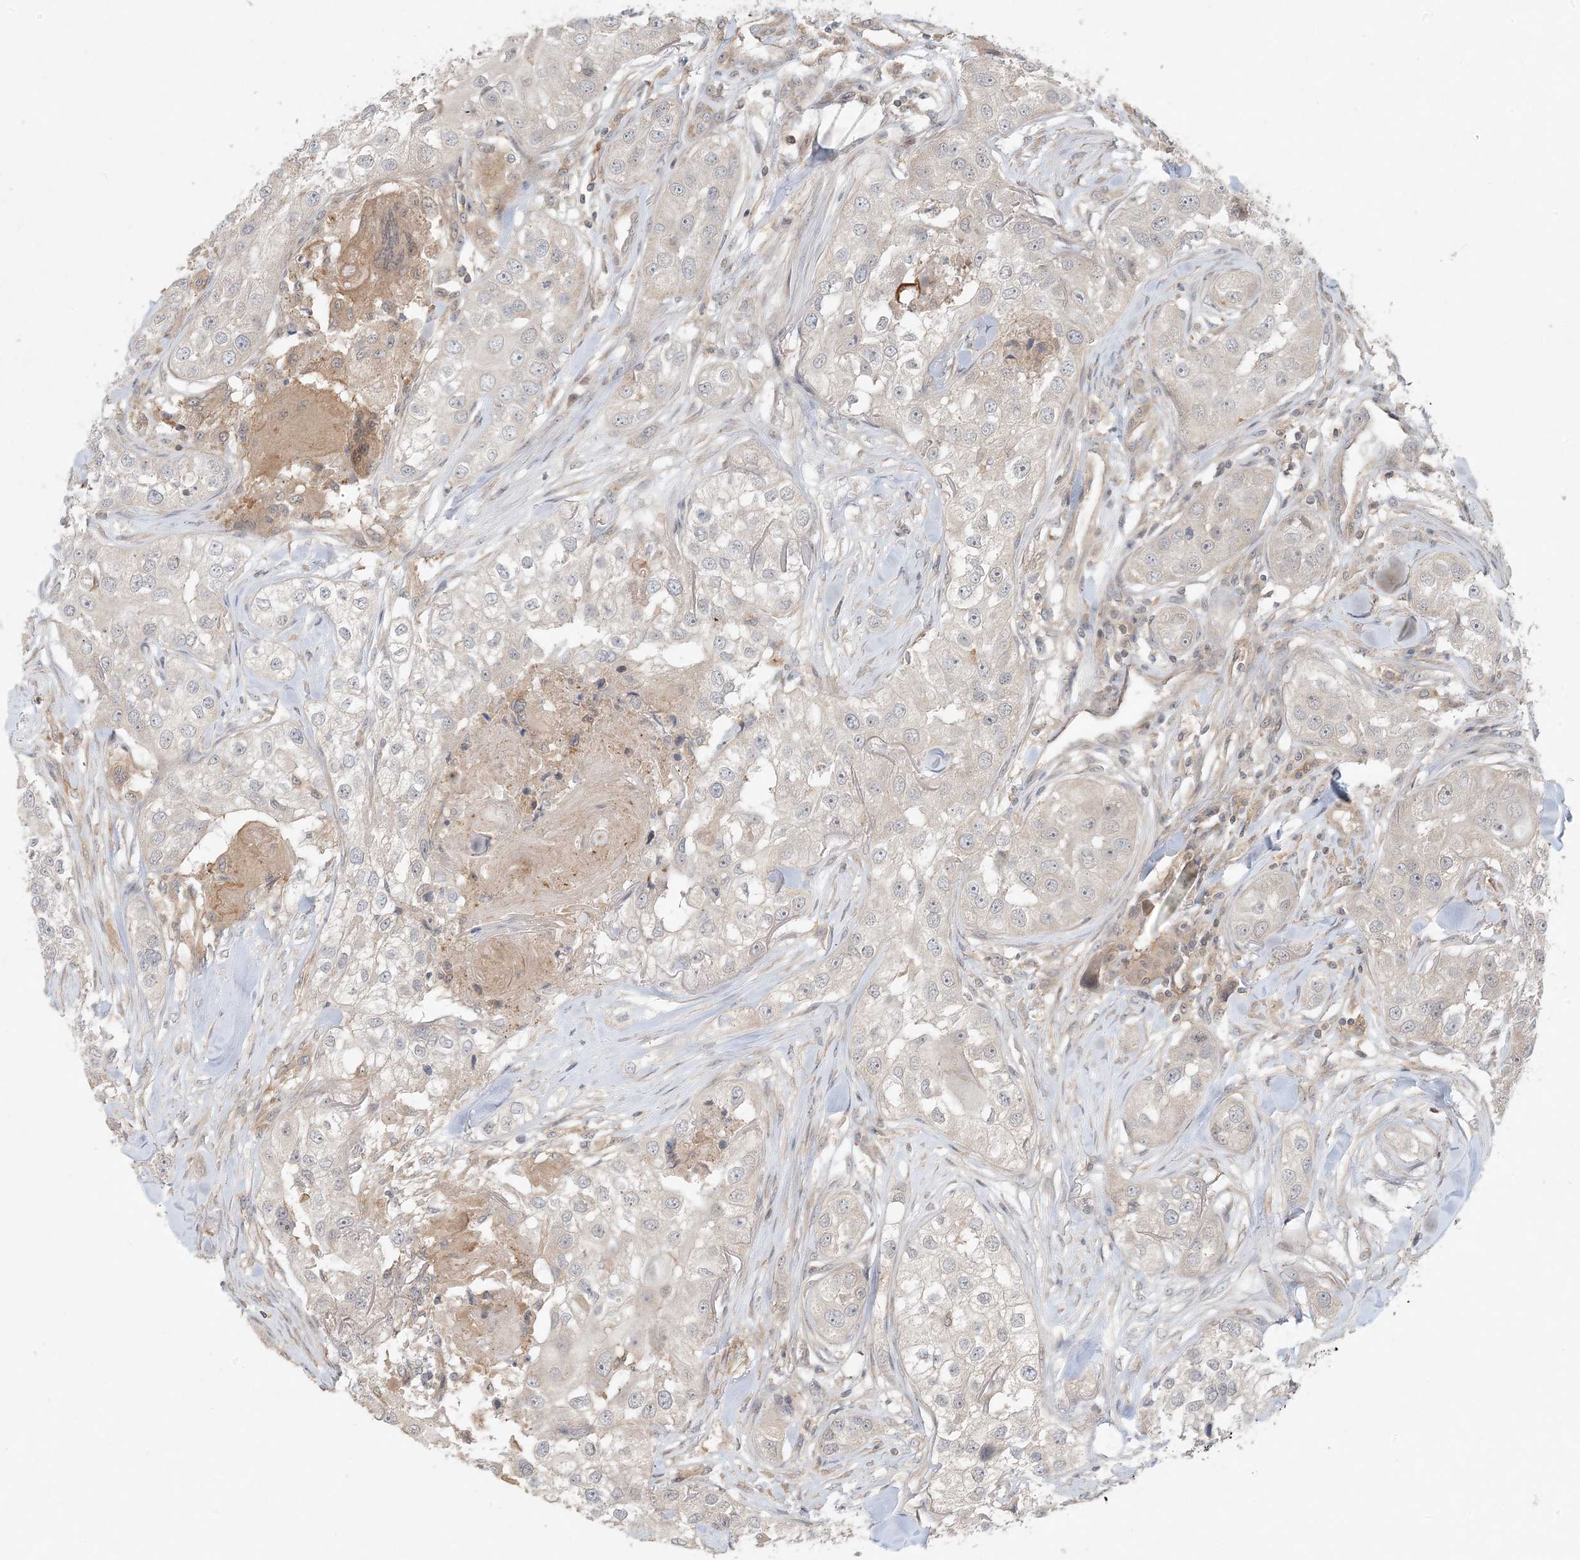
{"staining": {"intensity": "negative", "quantity": "none", "location": "none"}, "tissue": "head and neck cancer", "cell_type": "Tumor cells", "image_type": "cancer", "snomed": [{"axis": "morphology", "description": "Normal tissue, NOS"}, {"axis": "morphology", "description": "Squamous cell carcinoma, NOS"}, {"axis": "topography", "description": "Skeletal muscle"}, {"axis": "topography", "description": "Head-Neck"}], "caption": "Human squamous cell carcinoma (head and neck) stained for a protein using immunohistochemistry exhibits no expression in tumor cells.", "gene": "OBI1", "patient": {"sex": "male", "age": 51}}